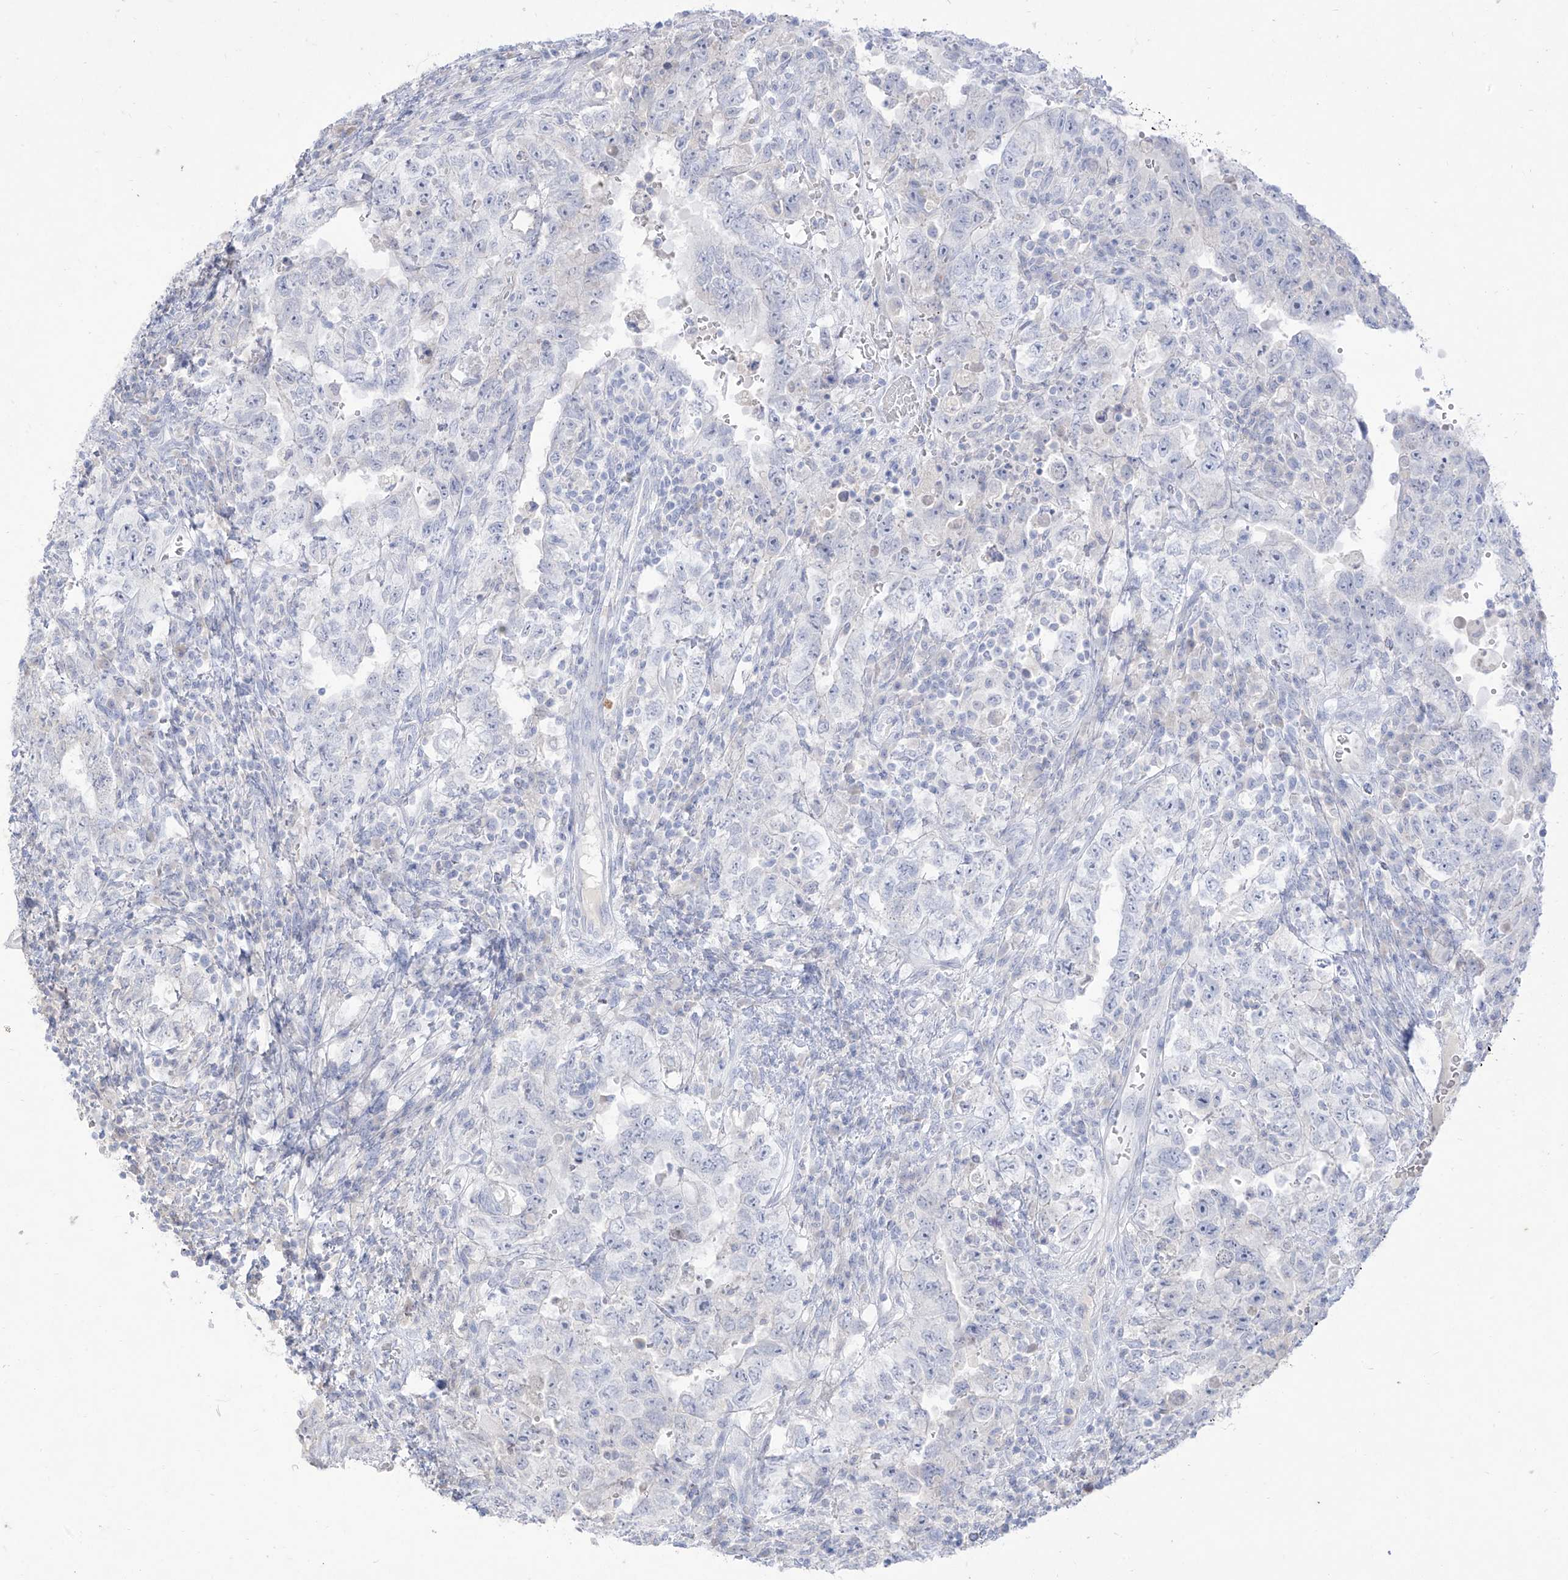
{"staining": {"intensity": "negative", "quantity": "none", "location": "none"}, "tissue": "testis cancer", "cell_type": "Tumor cells", "image_type": "cancer", "snomed": [{"axis": "morphology", "description": "Carcinoma, Embryonal, NOS"}, {"axis": "topography", "description": "Testis"}], "caption": "This is a micrograph of IHC staining of embryonal carcinoma (testis), which shows no staining in tumor cells.", "gene": "TGM4", "patient": {"sex": "male", "age": 26}}